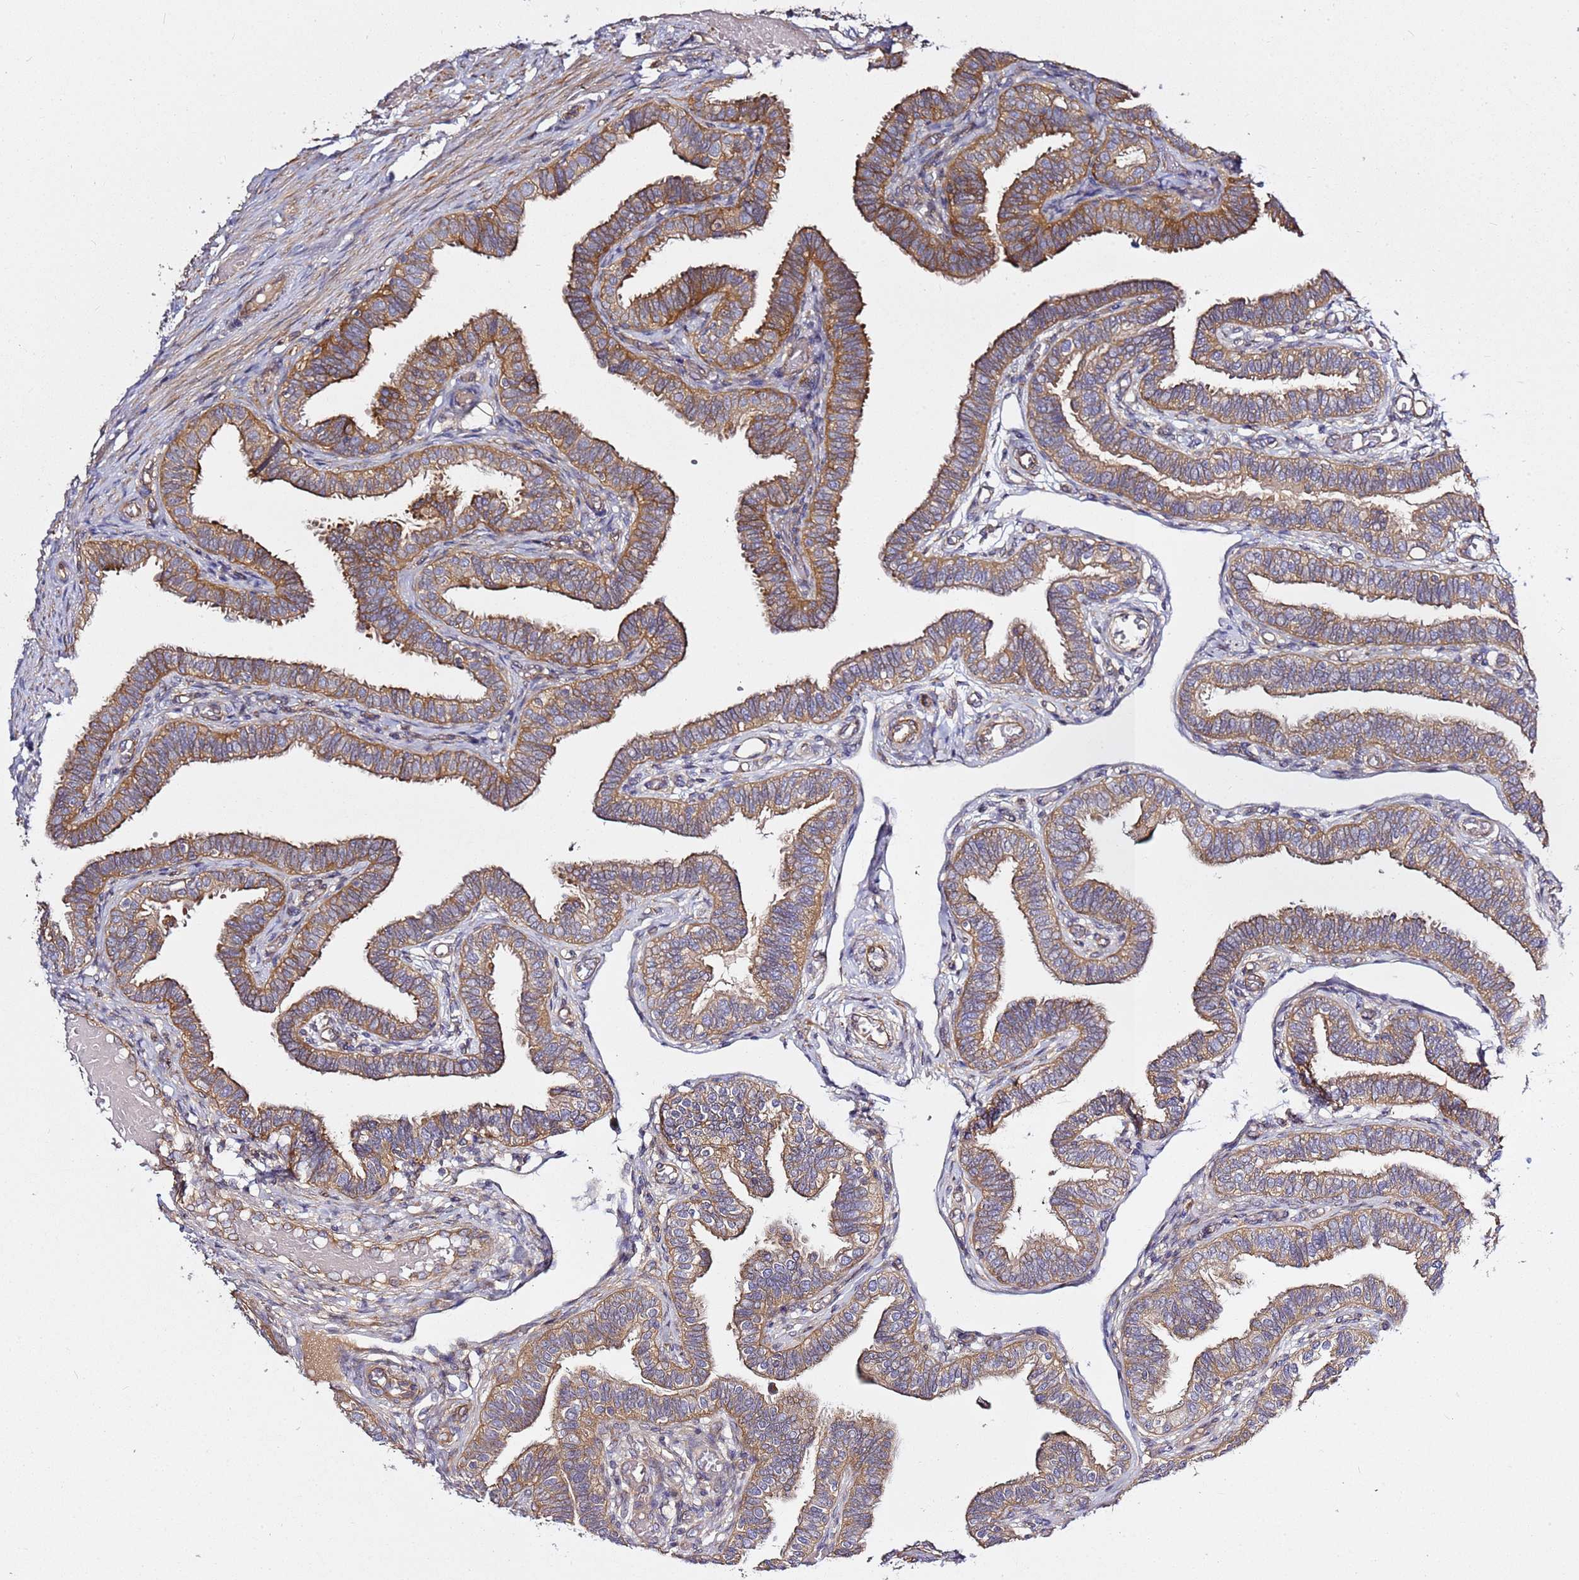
{"staining": {"intensity": "strong", "quantity": ">75%", "location": "cytoplasmic/membranous"}, "tissue": "fallopian tube", "cell_type": "Glandular cells", "image_type": "normal", "snomed": [{"axis": "morphology", "description": "Normal tissue, NOS"}, {"axis": "topography", "description": "Fallopian tube"}], "caption": "DAB immunohistochemical staining of benign fallopian tube displays strong cytoplasmic/membranous protein staining in approximately >75% of glandular cells.", "gene": "GNL1", "patient": {"sex": "female", "age": 39}}